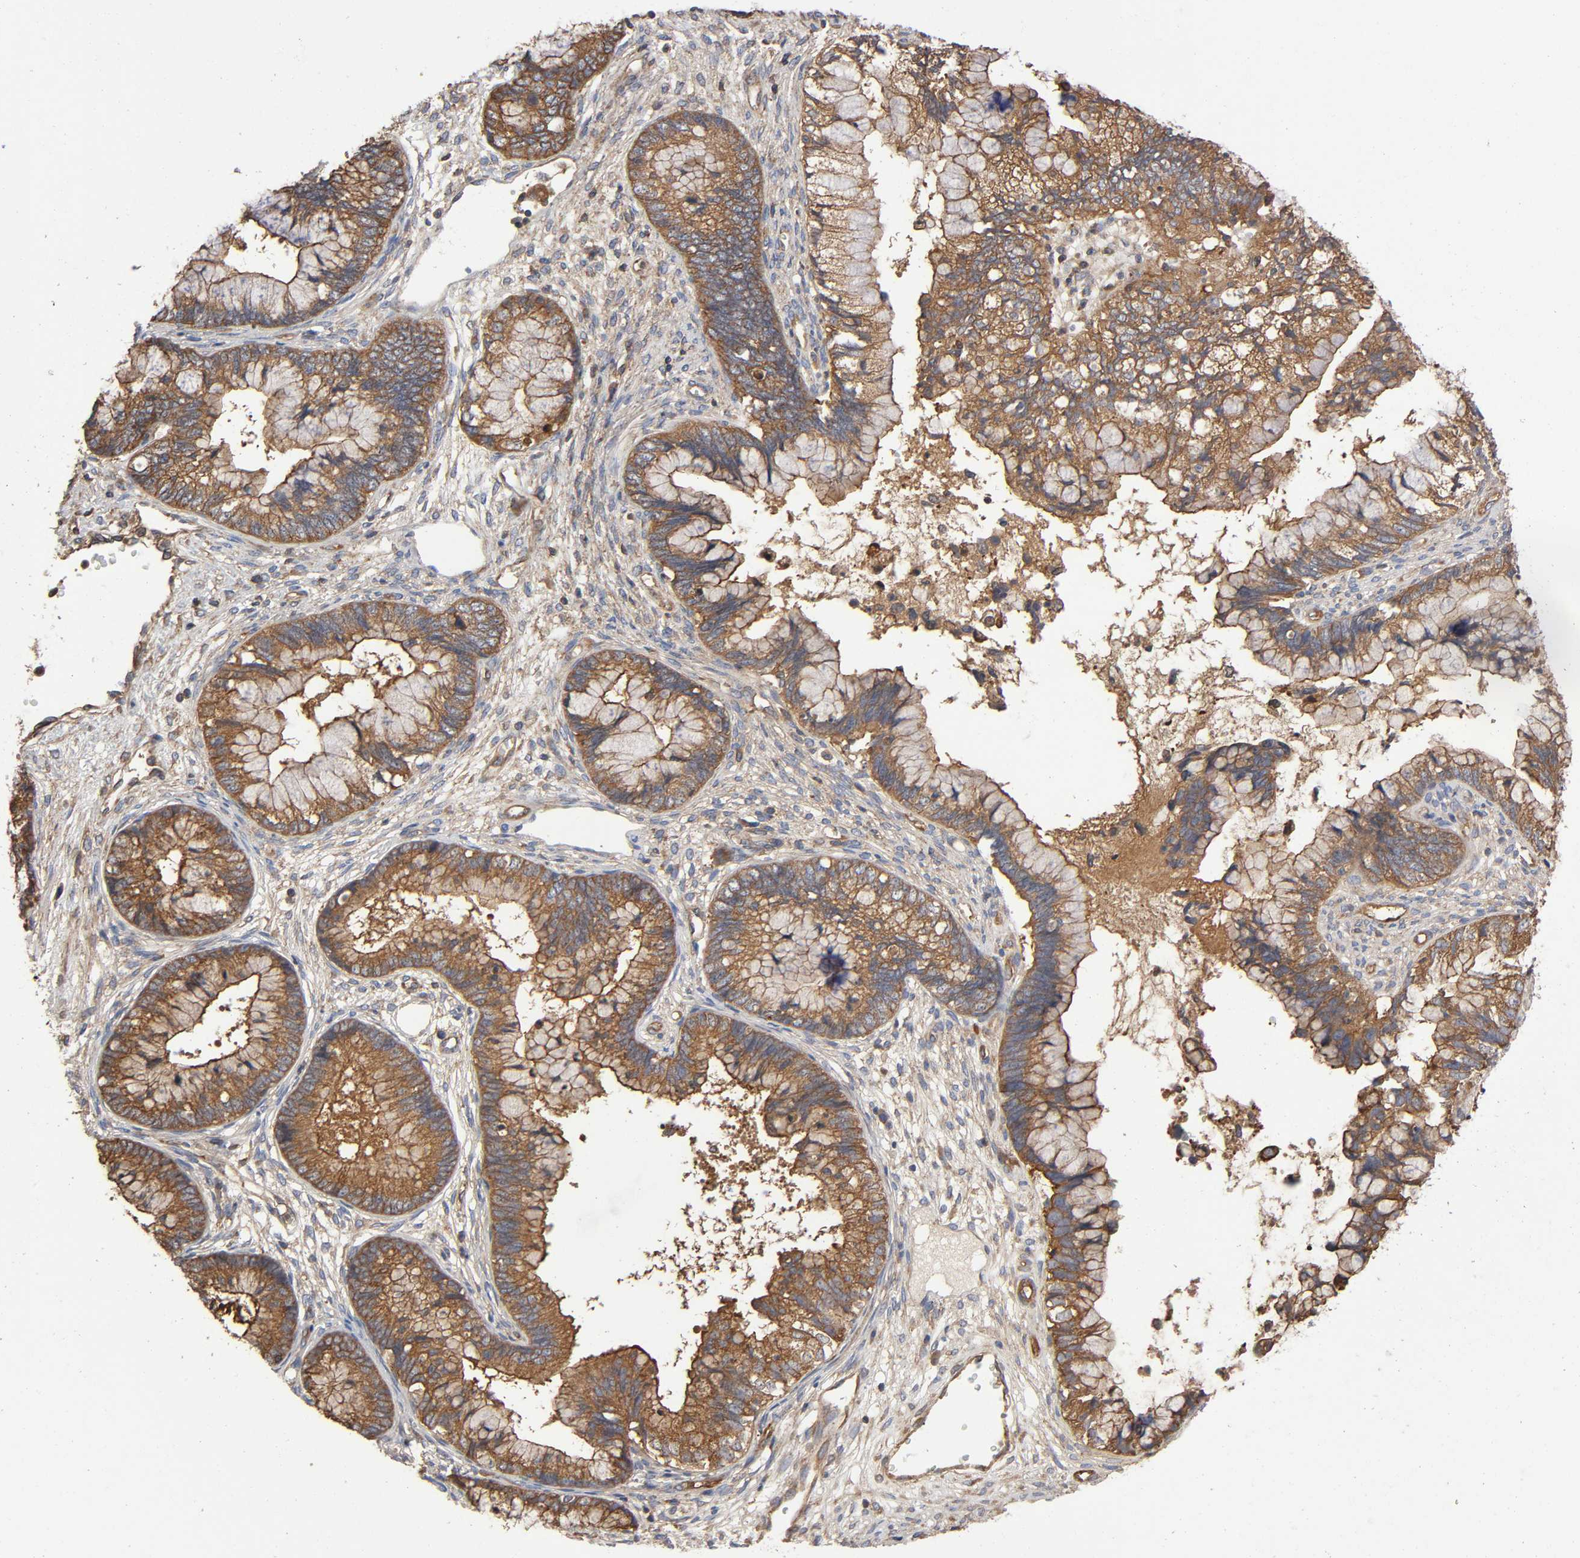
{"staining": {"intensity": "moderate", "quantity": ">75%", "location": "cytoplasmic/membranous"}, "tissue": "cervical cancer", "cell_type": "Tumor cells", "image_type": "cancer", "snomed": [{"axis": "morphology", "description": "Adenocarcinoma, NOS"}, {"axis": "topography", "description": "Cervix"}], "caption": "Protein staining shows moderate cytoplasmic/membranous positivity in approximately >75% of tumor cells in cervical cancer.", "gene": "LAMTOR2", "patient": {"sex": "female", "age": 44}}